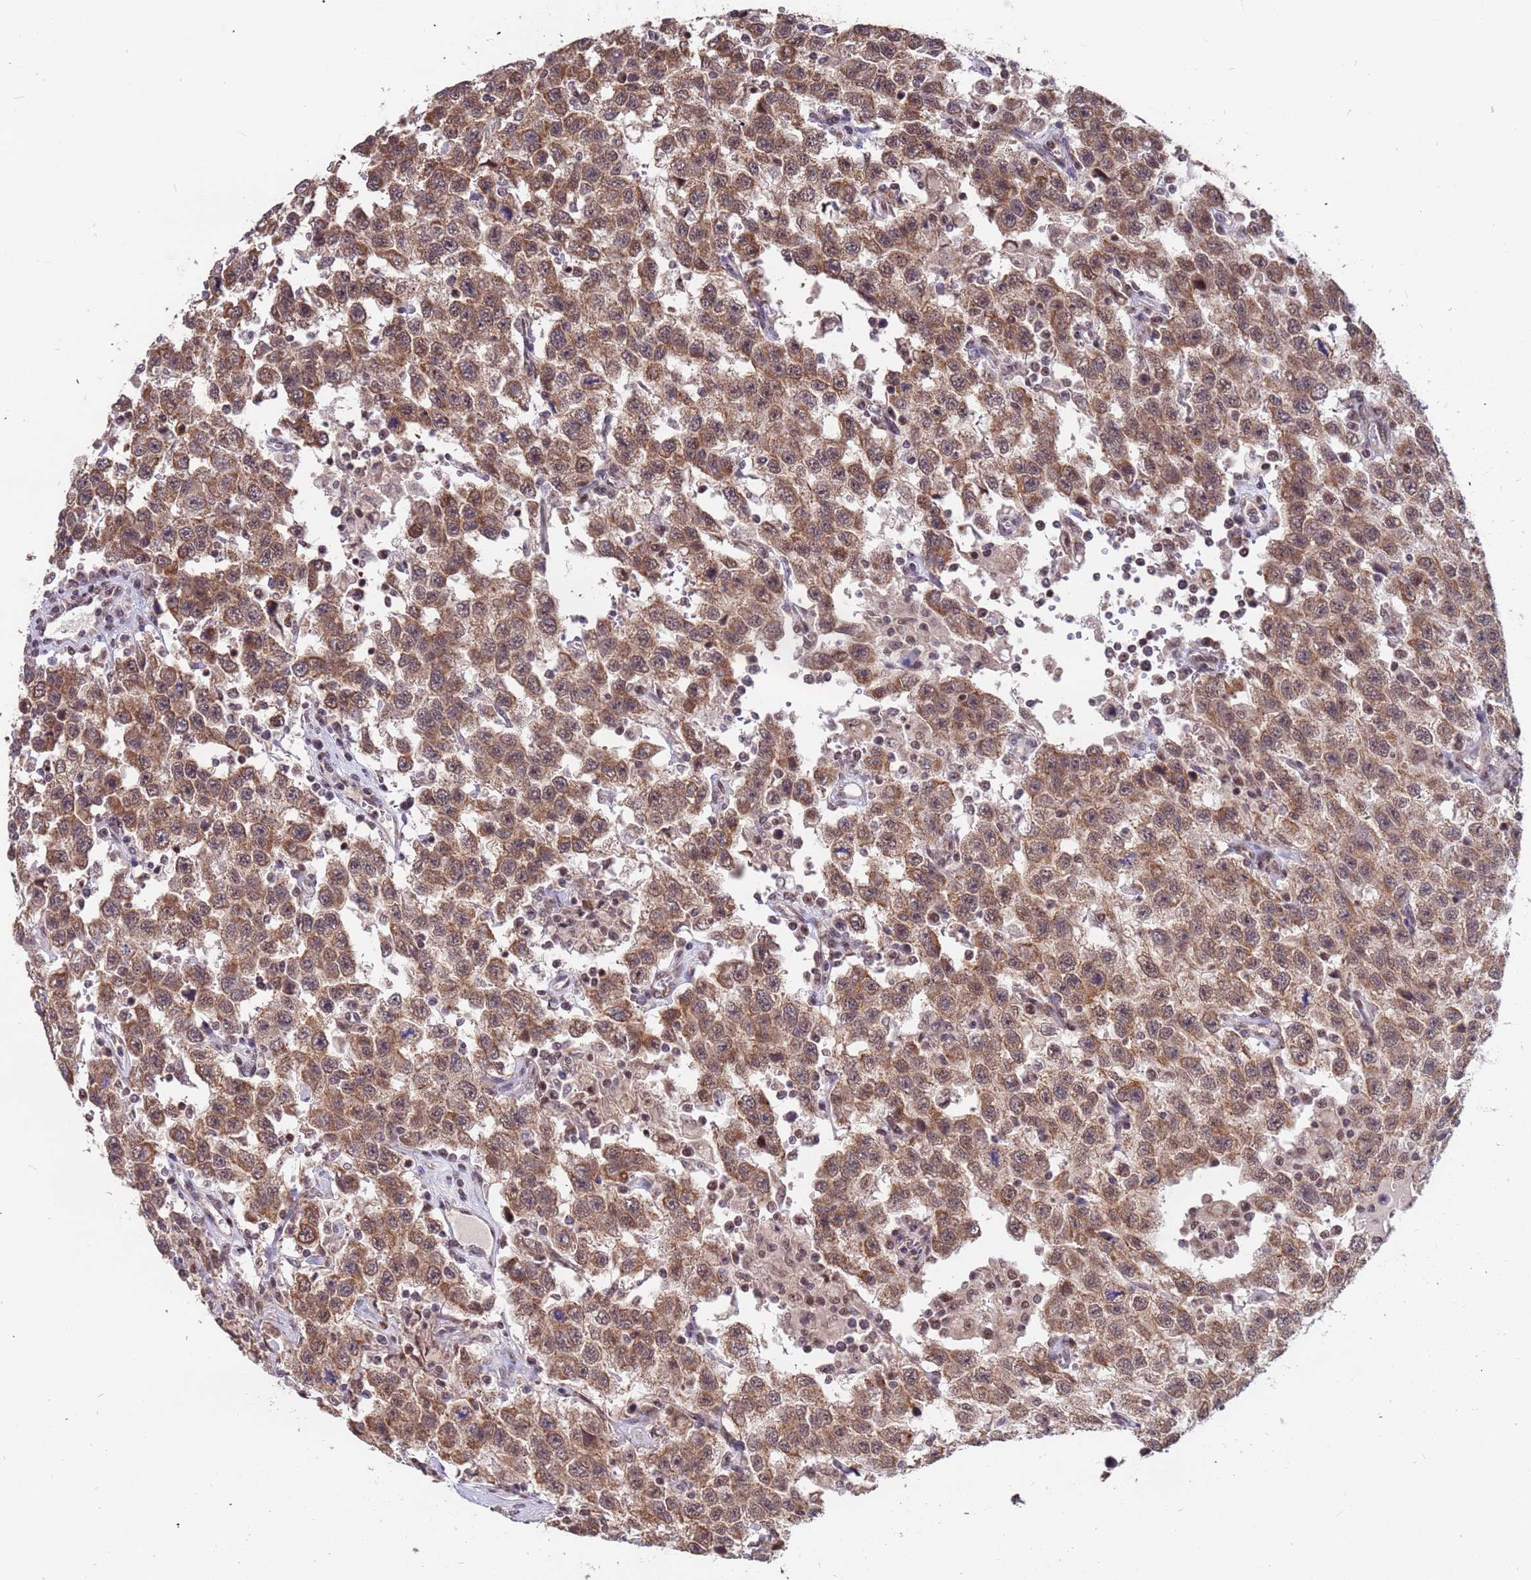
{"staining": {"intensity": "moderate", "quantity": ">75%", "location": "cytoplasmic/membranous"}, "tissue": "testis cancer", "cell_type": "Tumor cells", "image_type": "cancer", "snomed": [{"axis": "morphology", "description": "Seminoma, NOS"}, {"axis": "topography", "description": "Testis"}], "caption": "Human testis seminoma stained with a brown dye displays moderate cytoplasmic/membranous positive staining in about >75% of tumor cells.", "gene": "DENND2B", "patient": {"sex": "male", "age": 41}}